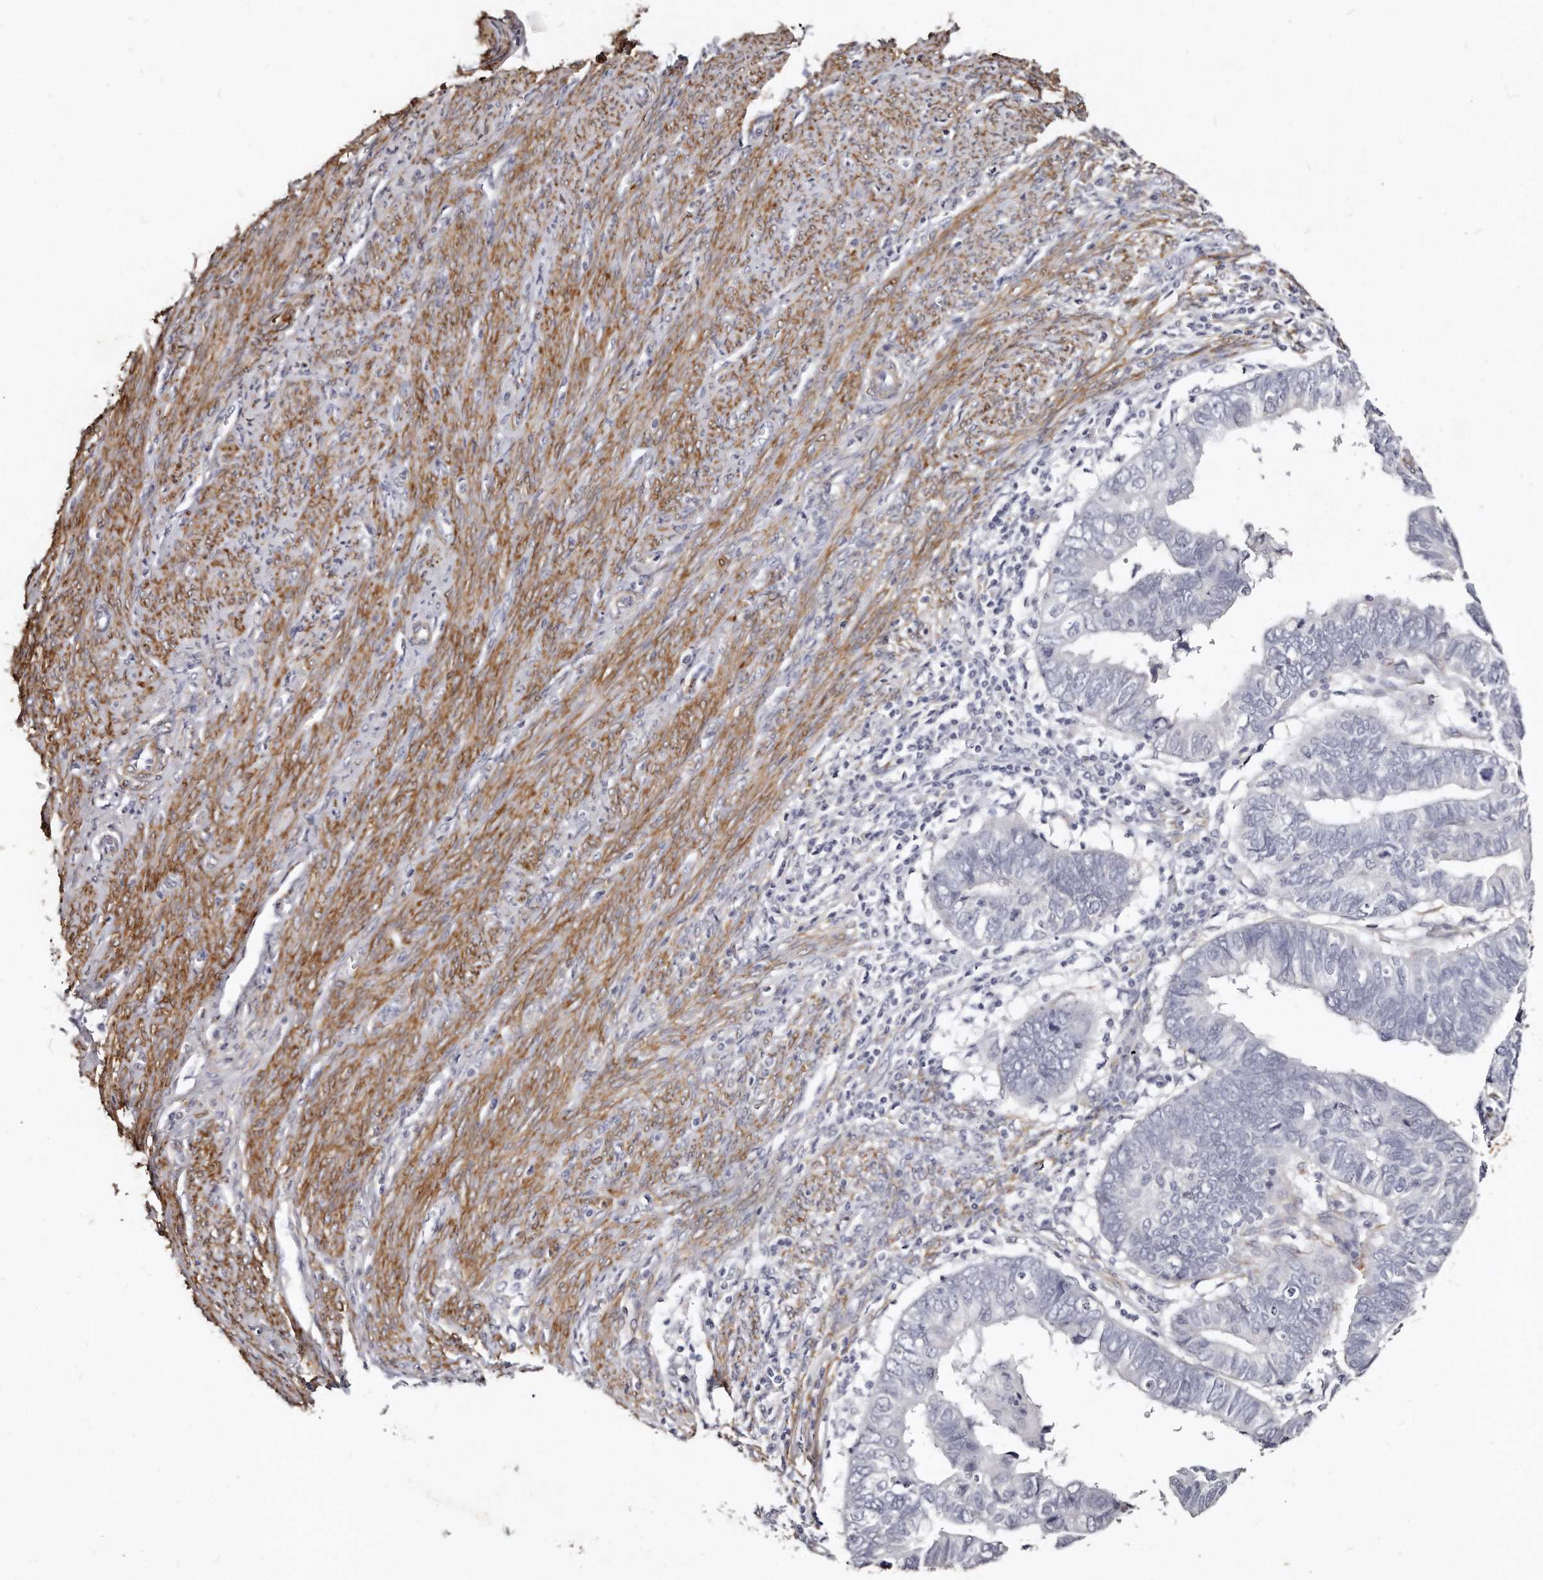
{"staining": {"intensity": "negative", "quantity": "none", "location": "none"}, "tissue": "endometrial cancer", "cell_type": "Tumor cells", "image_type": "cancer", "snomed": [{"axis": "morphology", "description": "Adenocarcinoma, NOS"}, {"axis": "topography", "description": "Uterus"}], "caption": "There is no significant expression in tumor cells of endometrial cancer (adenocarcinoma).", "gene": "LMOD1", "patient": {"sex": "female", "age": 77}}